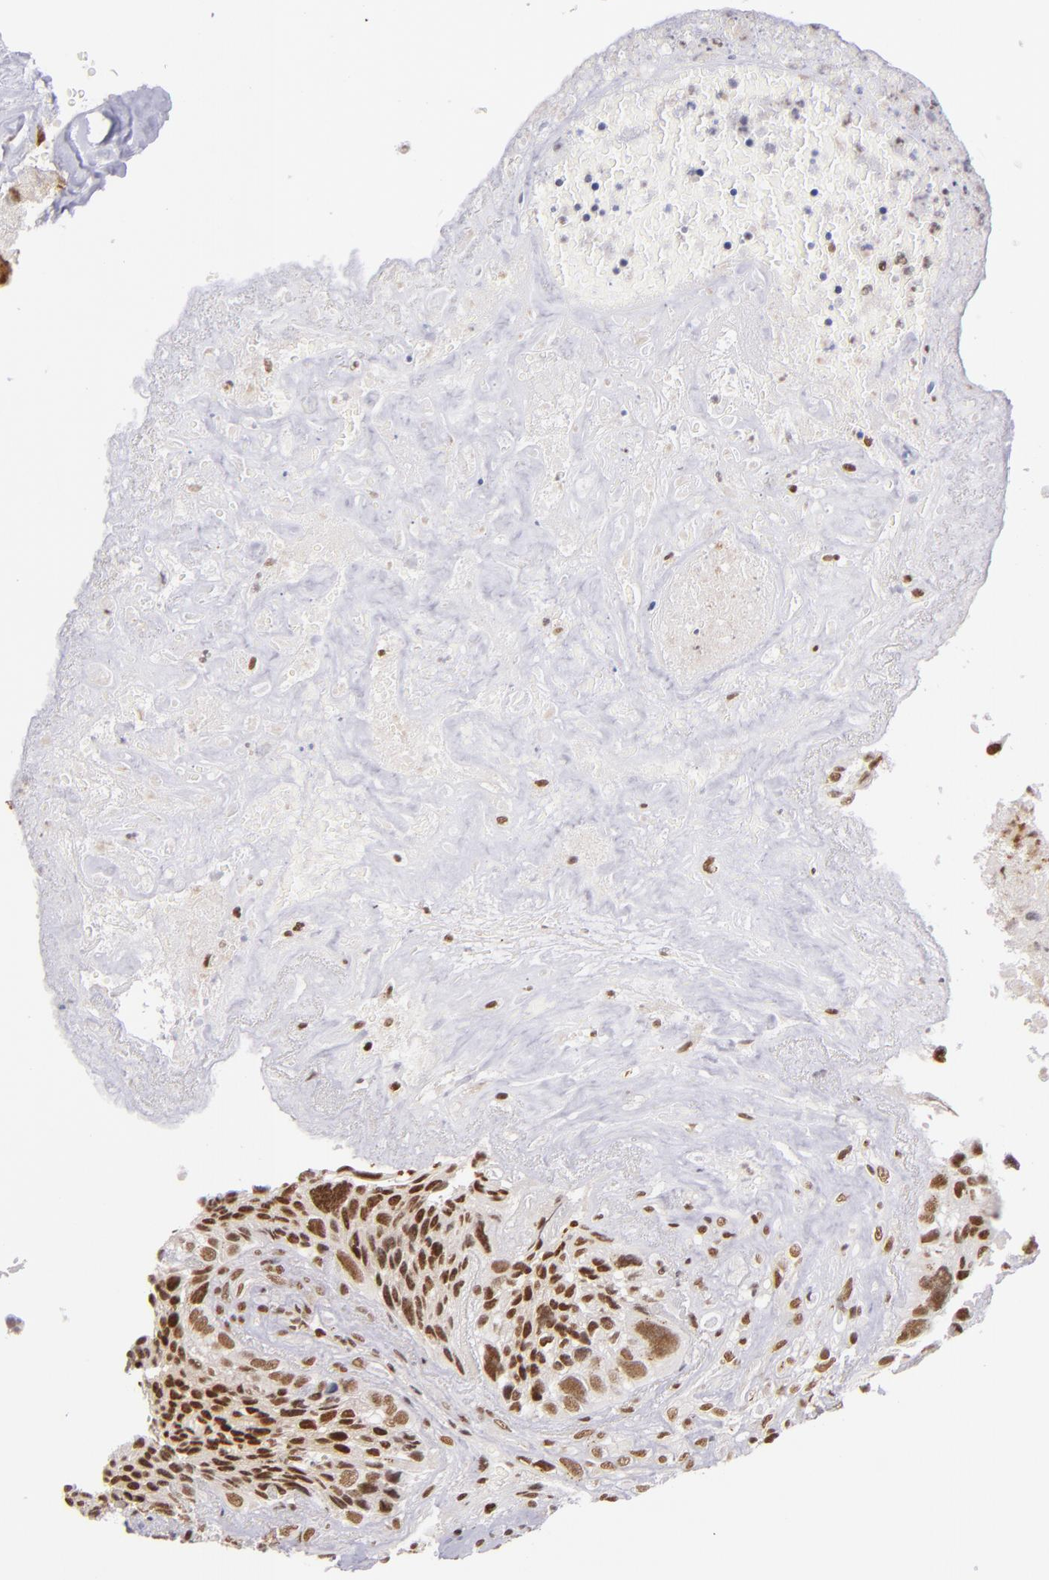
{"staining": {"intensity": "moderate", "quantity": ">75%", "location": "nuclear"}, "tissue": "breast cancer", "cell_type": "Tumor cells", "image_type": "cancer", "snomed": [{"axis": "morphology", "description": "Neoplasm, malignant, NOS"}, {"axis": "topography", "description": "Breast"}], "caption": "Tumor cells show medium levels of moderate nuclear expression in about >75% of cells in human breast cancer.", "gene": "ZNF148", "patient": {"sex": "female", "age": 50}}